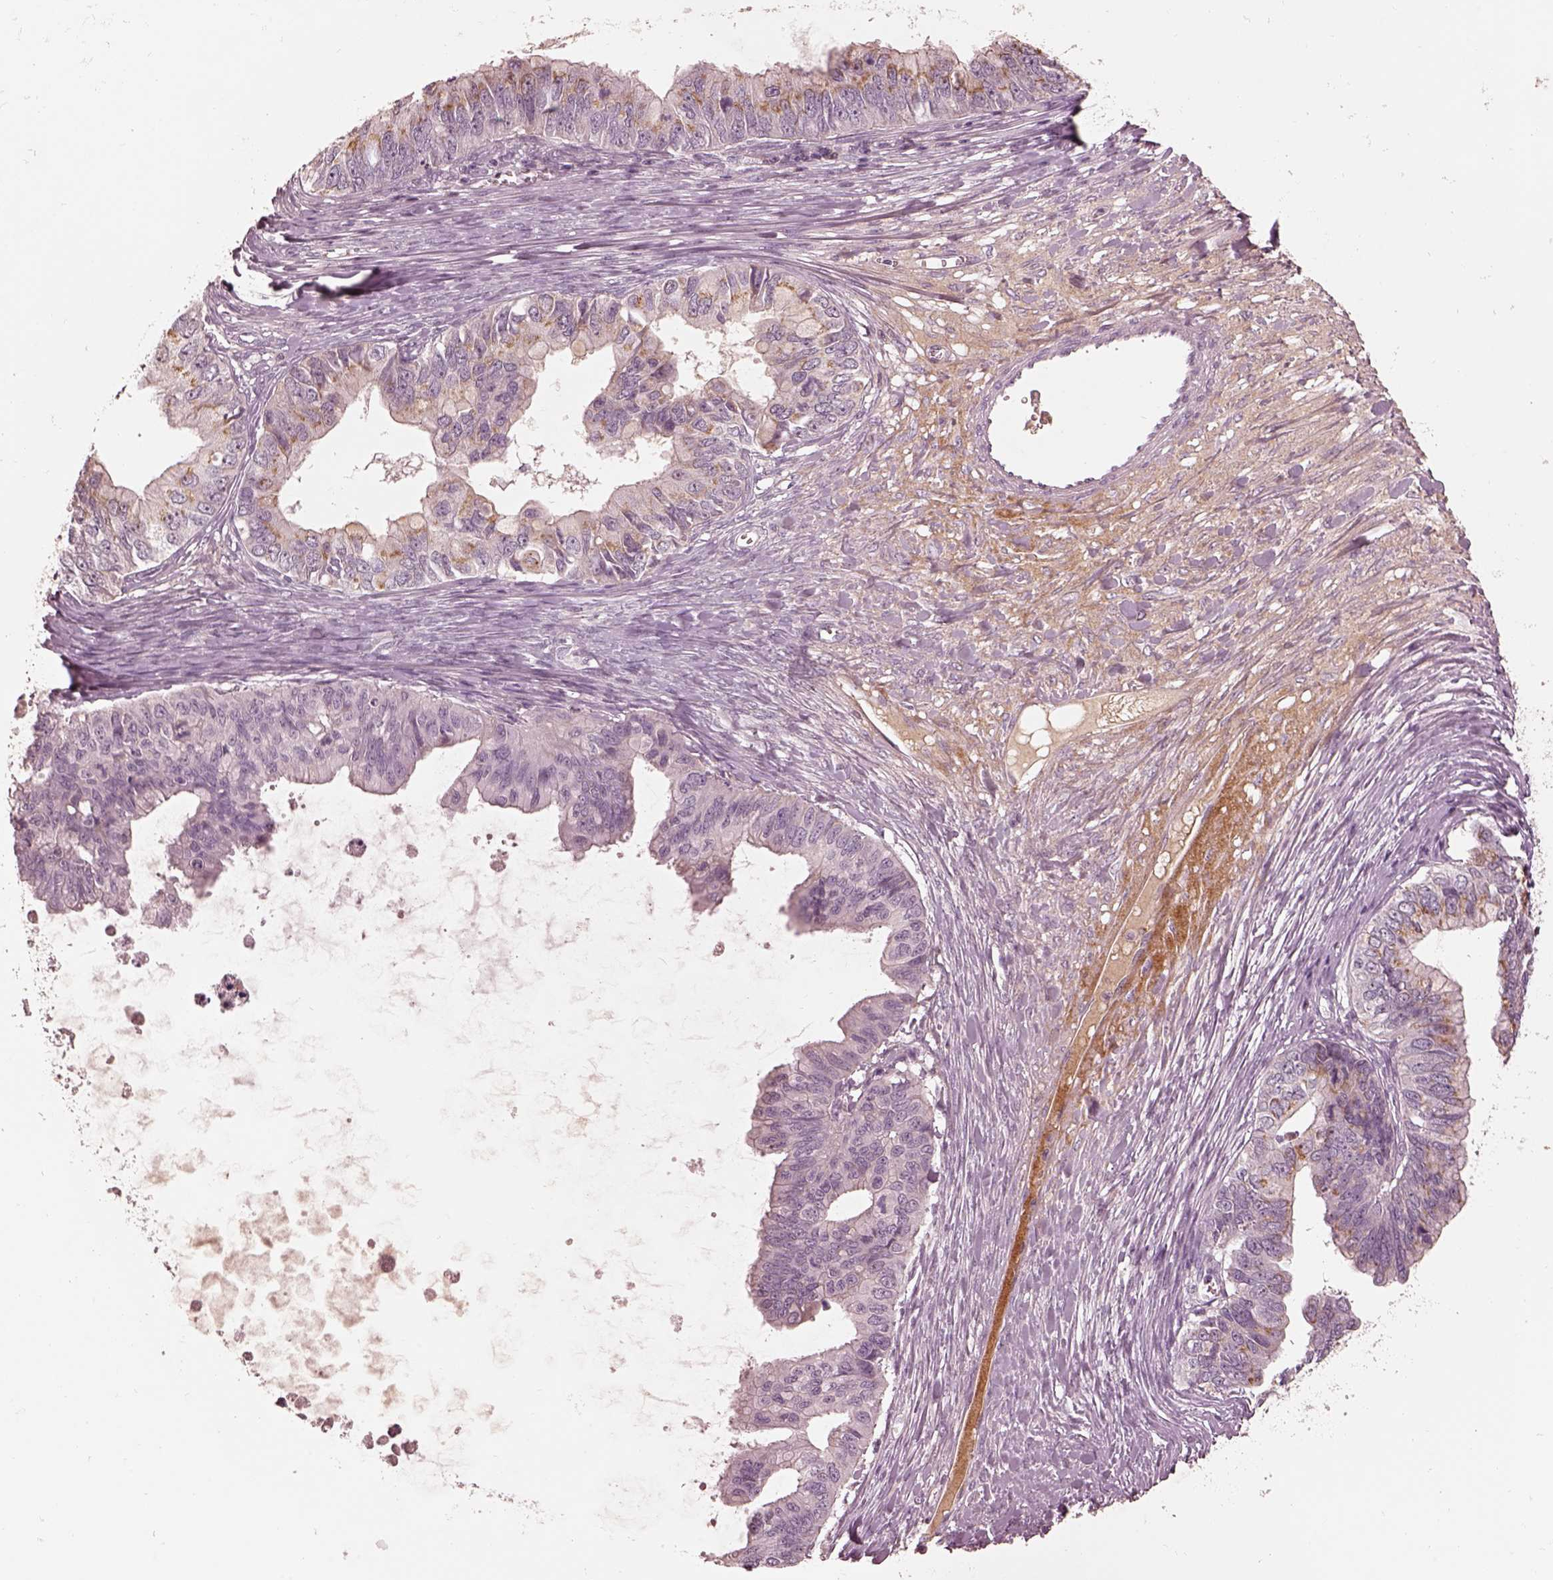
{"staining": {"intensity": "negative", "quantity": "none", "location": "none"}, "tissue": "ovarian cancer", "cell_type": "Tumor cells", "image_type": "cancer", "snomed": [{"axis": "morphology", "description": "Cystadenocarcinoma, mucinous, NOS"}, {"axis": "topography", "description": "Ovary"}], "caption": "Tumor cells show no significant protein expression in ovarian cancer (mucinous cystadenocarcinoma).", "gene": "KCNA2", "patient": {"sex": "female", "age": 76}}